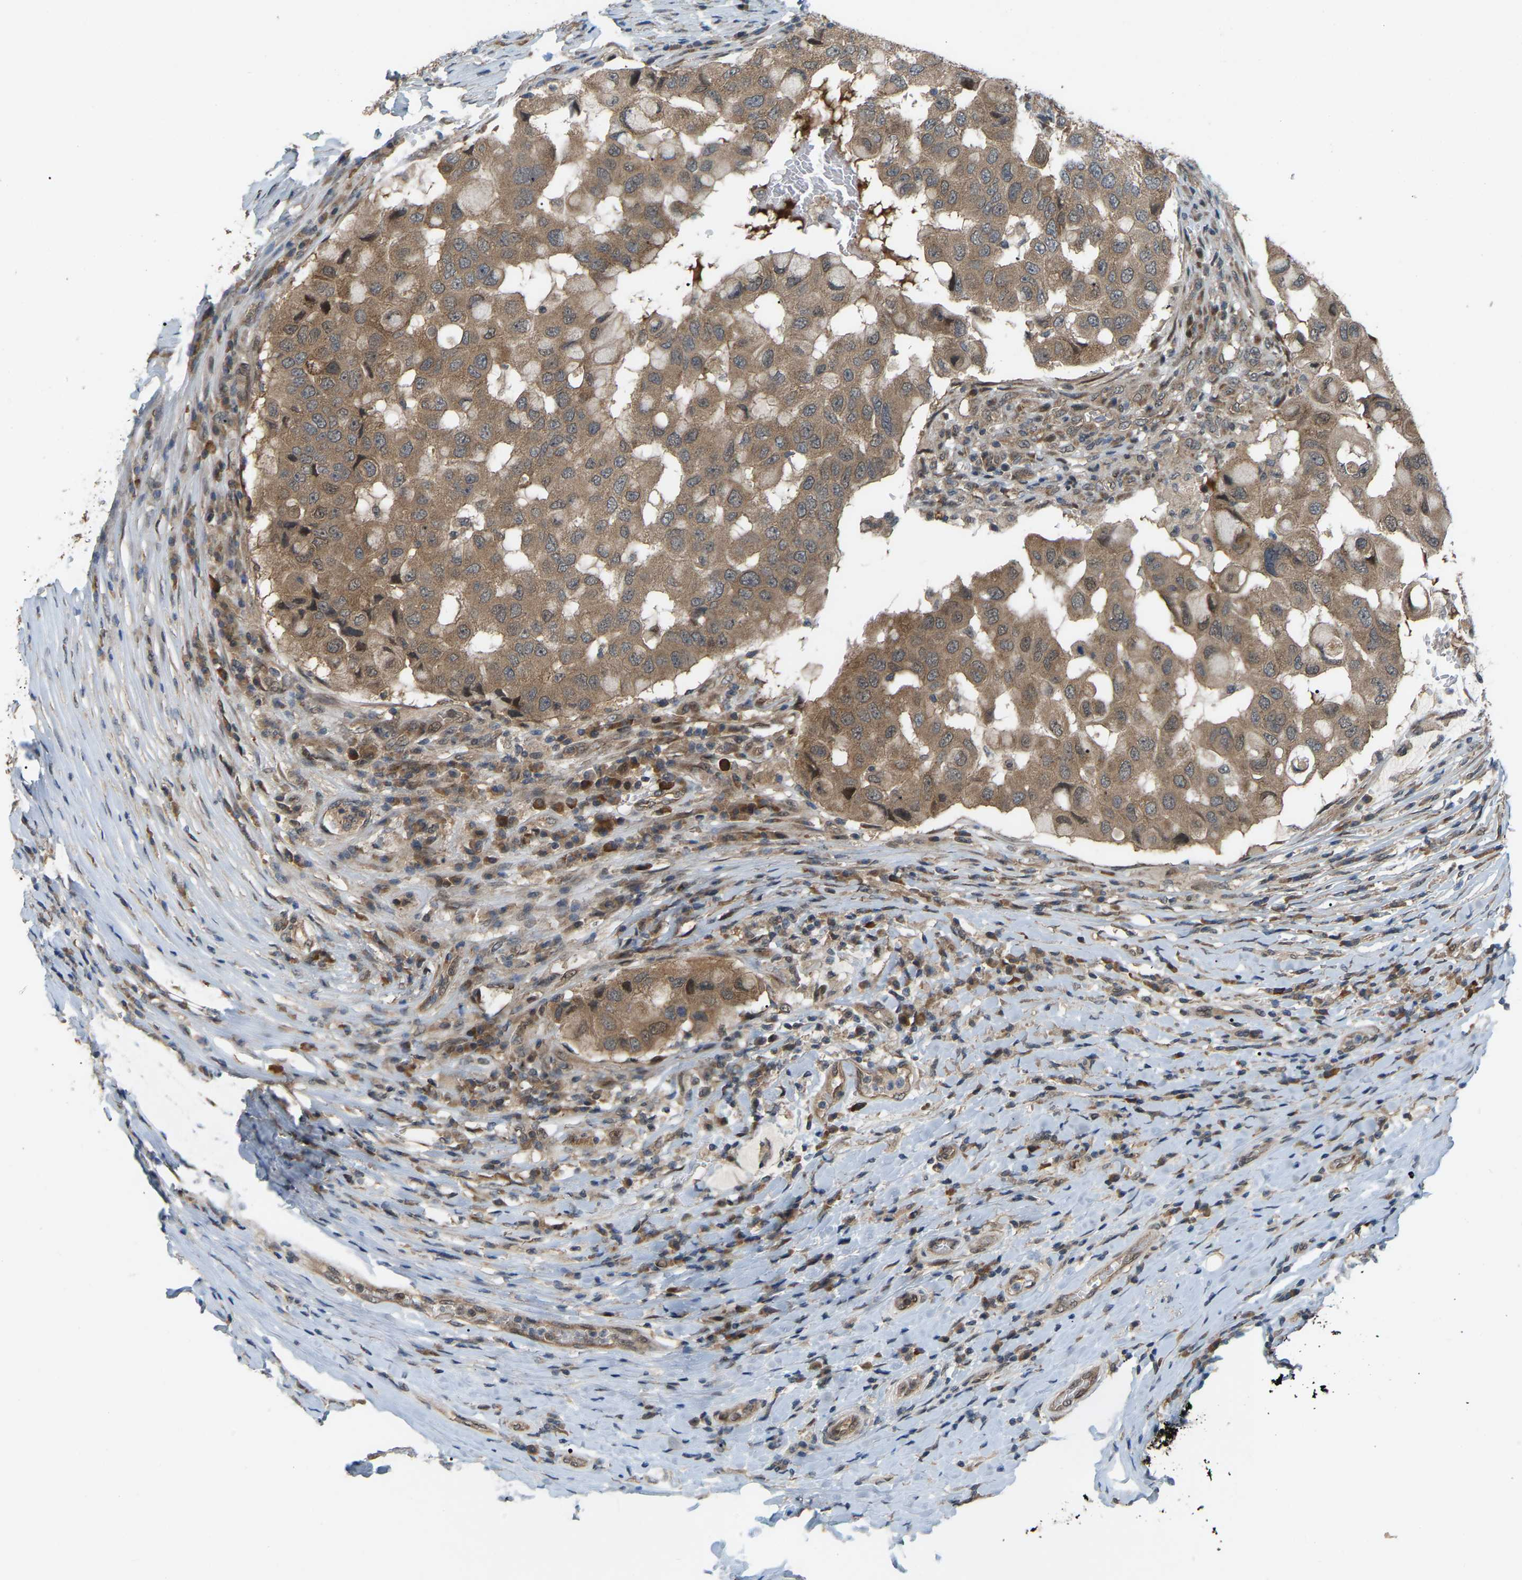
{"staining": {"intensity": "moderate", "quantity": ">75%", "location": "cytoplasmic/membranous"}, "tissue": "breast cancer", "cell_type": "Tumor cells", "image_type": "cancer", "snomed": [{"axis": "morphology", "description": "Duct carcinoma"}, {"axis": "topography", "description": "Breast"}], "caption": "High-power microscopy captured an immunohistochemistry (IHC) image of breast cancer, revealing moderate cytoplasmic/membranous positivity in about >75% of tumor cells.", "gene": "CROT", "patient": {"sex": "female", "age": 27}}